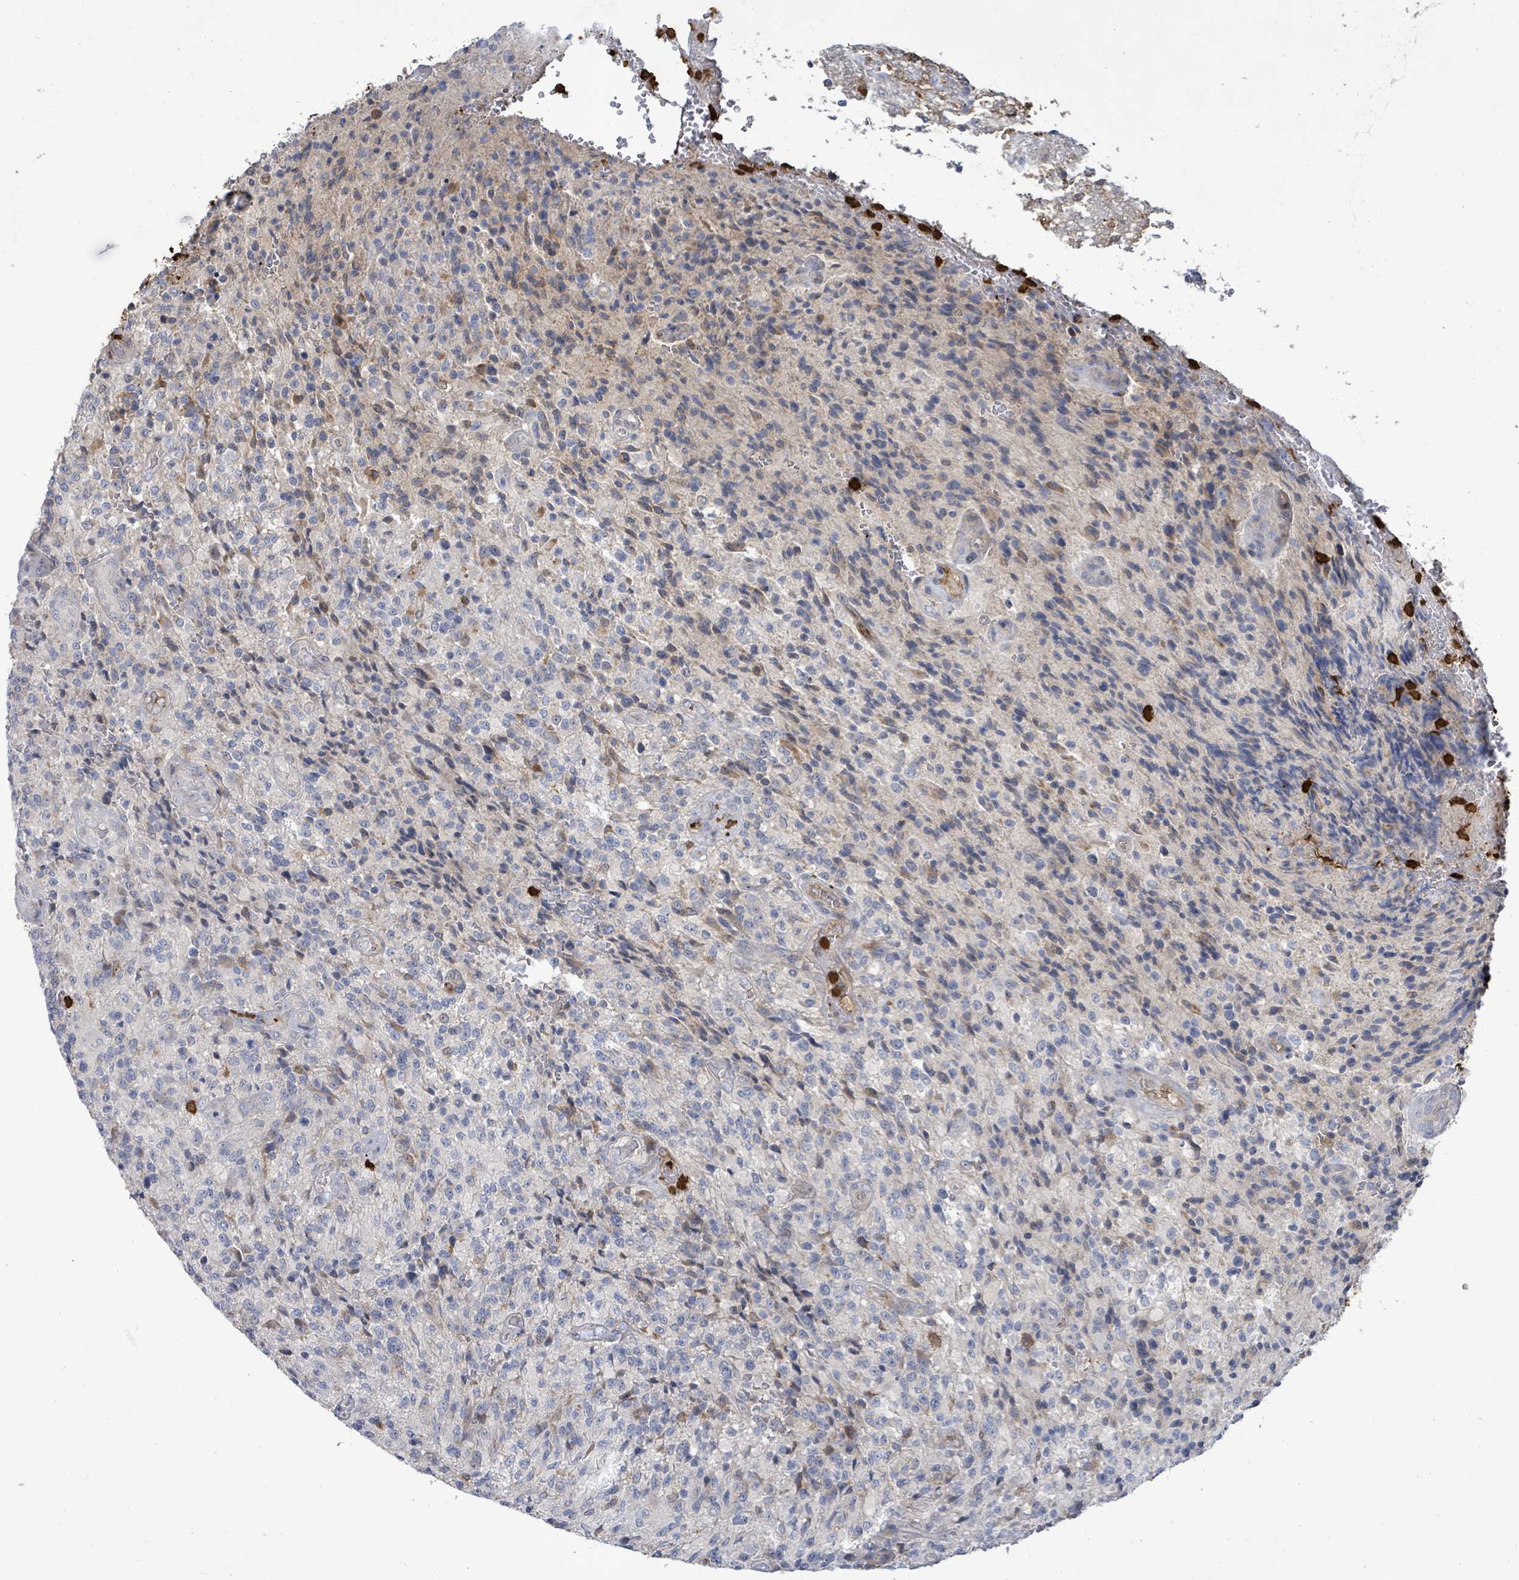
{"staining": {"intensity": "negative", "quantity": "none", "location": "none"}, "tissue": "glioma", "cell_type": "Tumor cells", "image_type": "cancer", "snomed": [{"axis": "morphology", "description": "Normal tissue, NOS"}, {"axis": "morphology", "description": "Glioma, malignant, High grade"}, {"axis": "topography", "description": "Cerebral cortex"}], "caption": "IHC of human malignant glioma (high-grade) demonstrates no staining in tumor cells. (DAB immunohistochemistry (IHC), high magnification).", "gene": "FAM210A", "patient": {"sex": "male", "age": 56}}